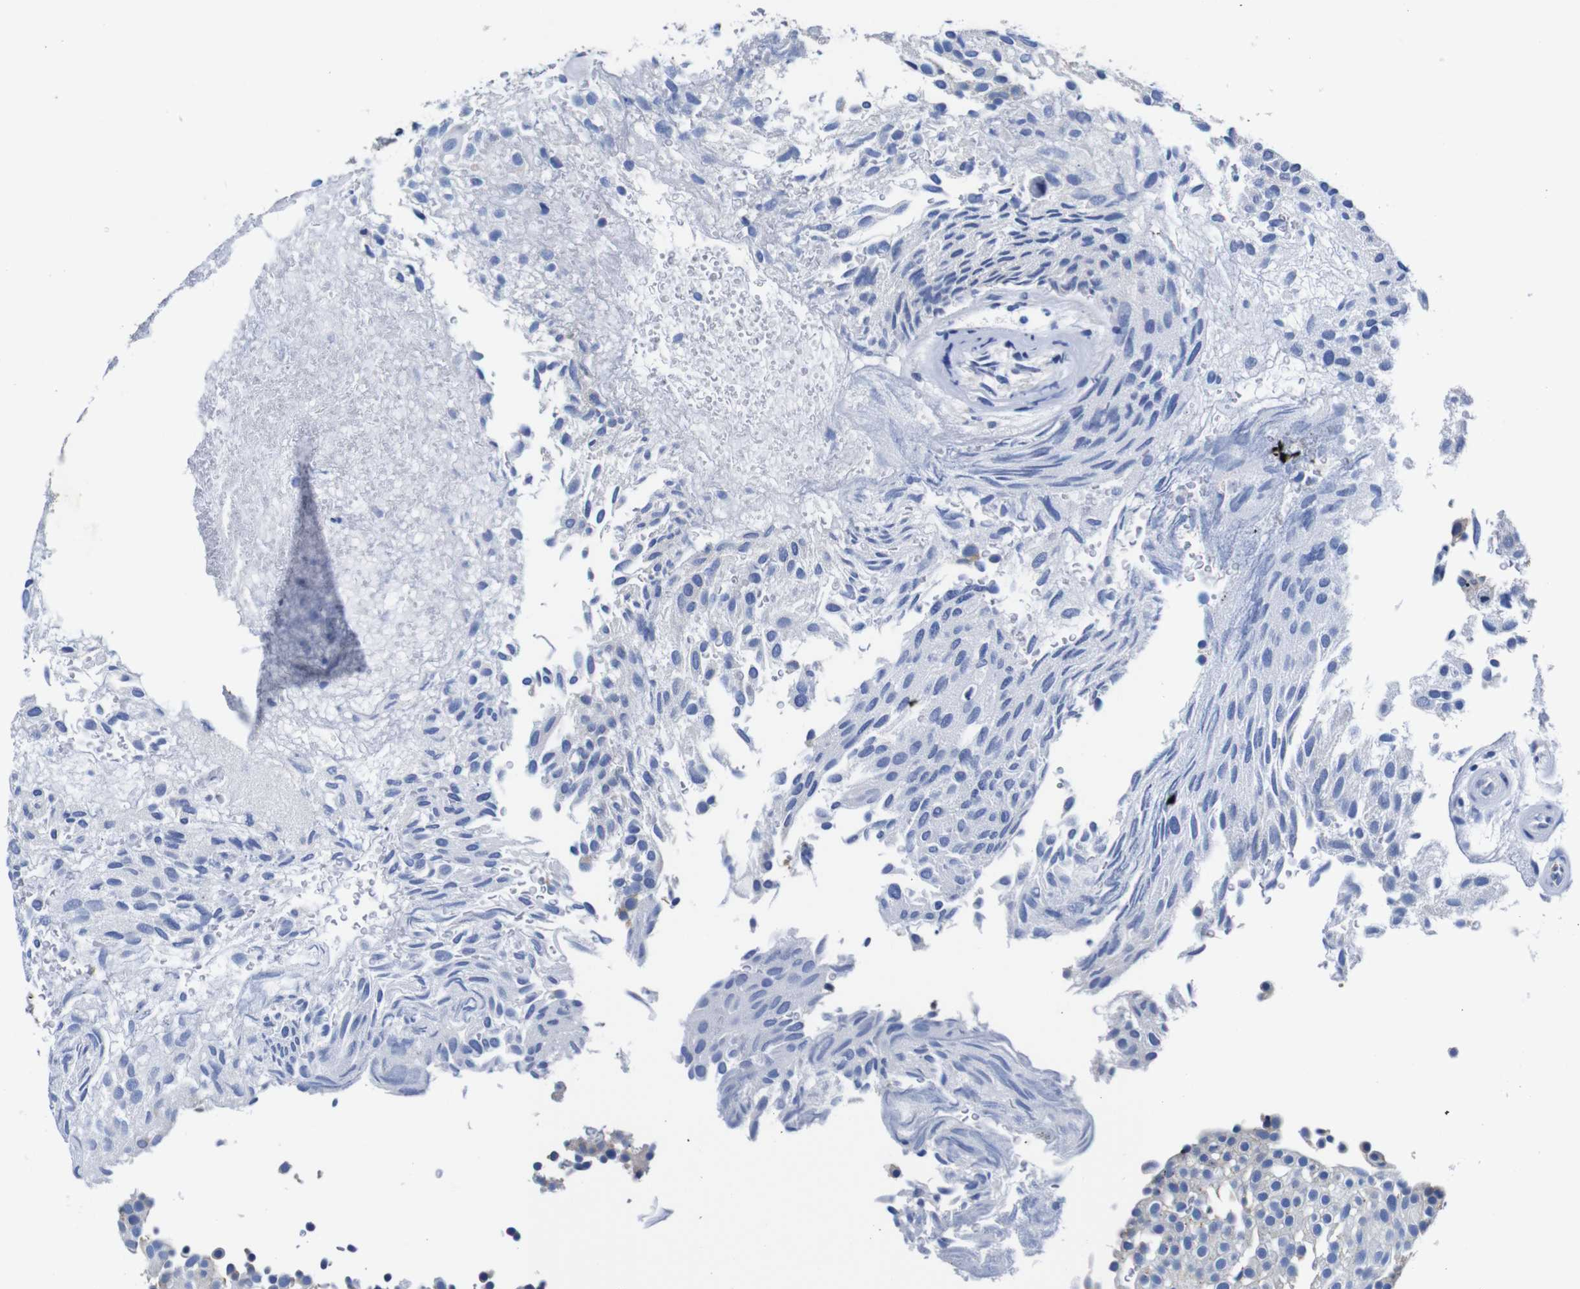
{"staining": {"intensity": "negative", "quantity": "none", "location": "none"}, "tissue": "urothelial cancer", "cell_type": "Tumor cells", "image_type": "cancer", "snomed": [{"axis": "morphology", "description": "Urothelial carcinoma, Low grade"}, {"axis": "topography", "description": "Urinary bladder"}], "caption": "Tumor cells are negative for protein expression in human urothelial cancer.", "gene": "GIMAP2", "patient": {"sex": "male", "age": 78}}